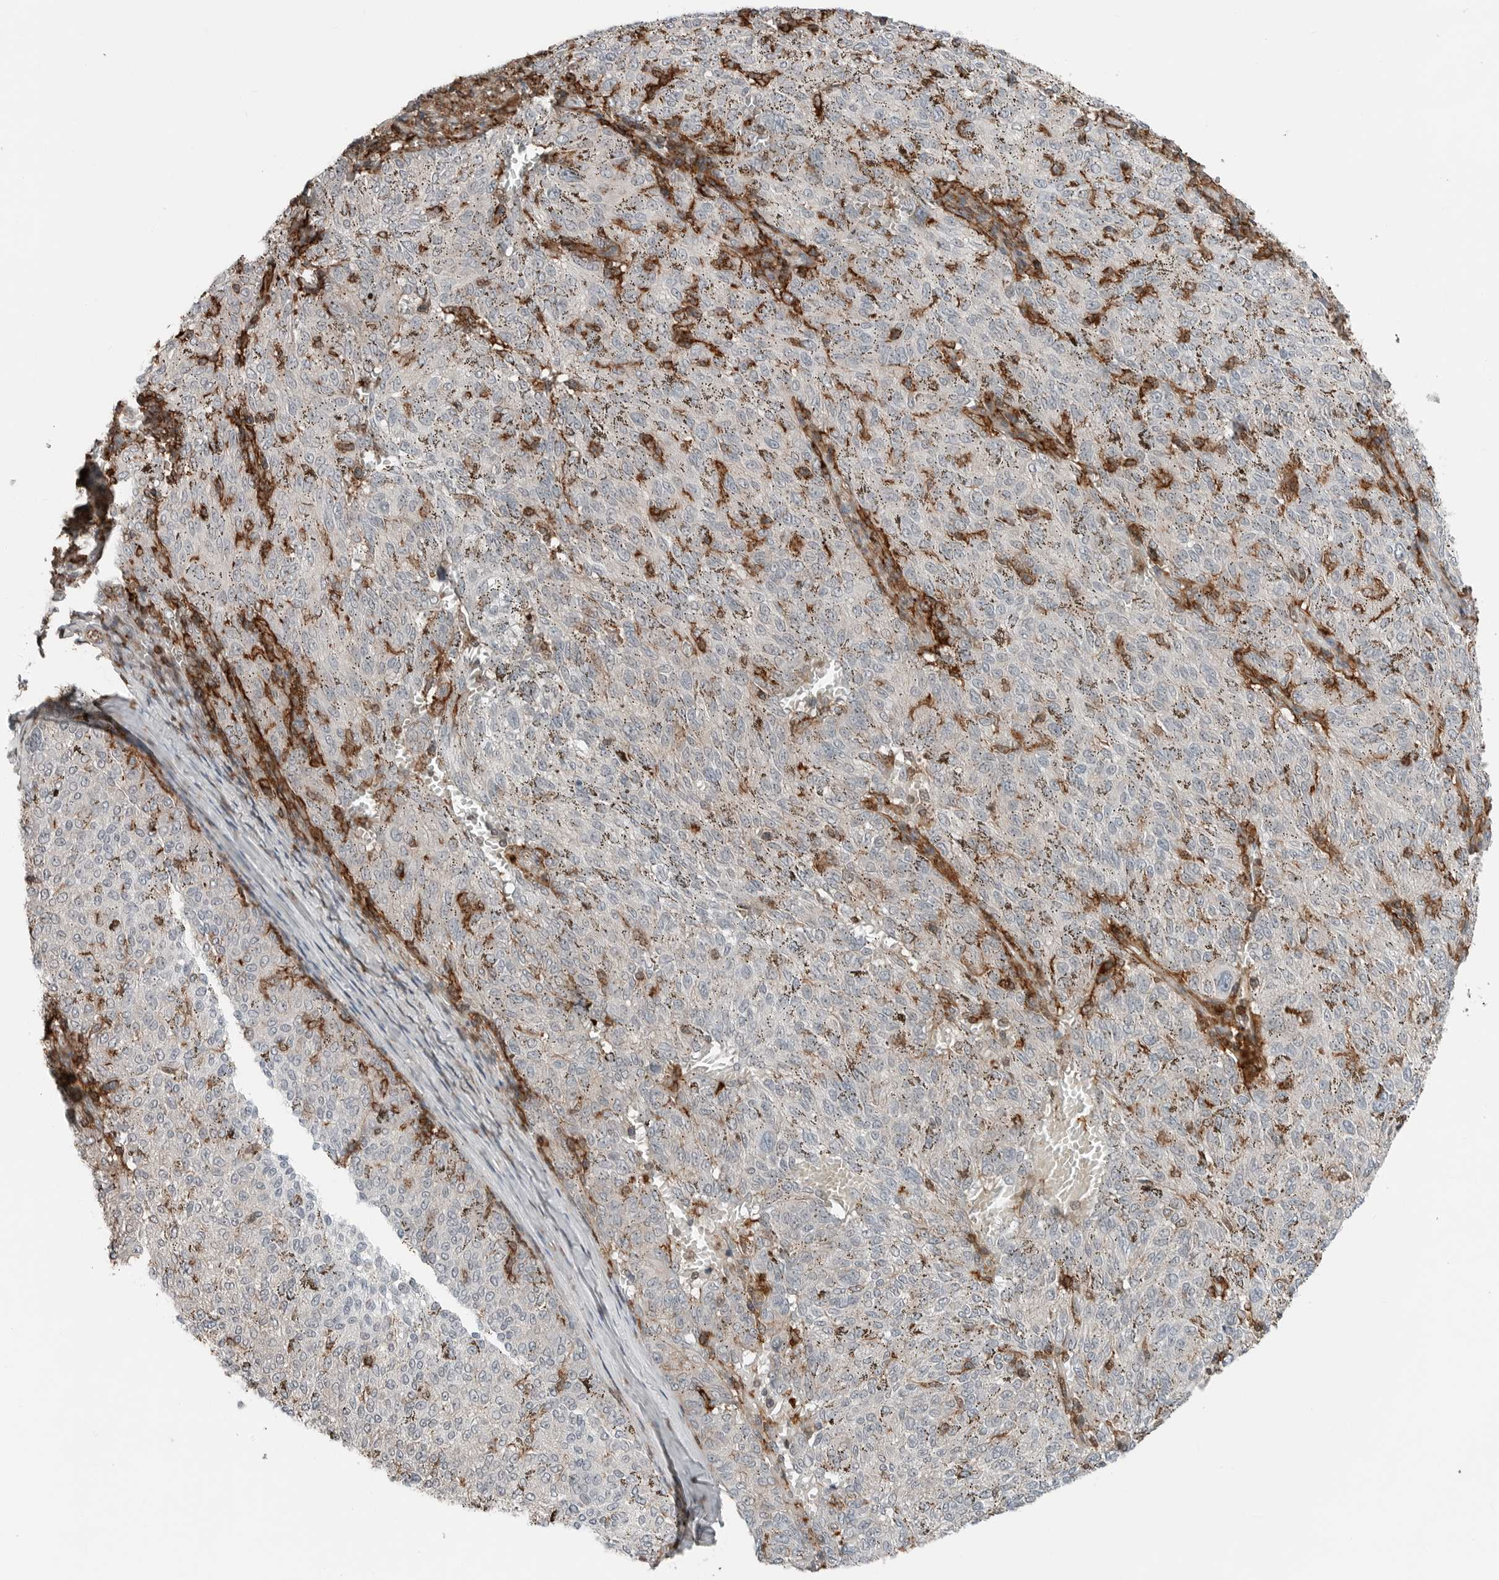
{"staining": {"intensity": "negative", "quantity": "none", "location": "none"}, "tissue": "melanoma", "cell_type": "Tumor cells", "image_type": "cancer", "snomed": [{"axis": "morphology", "description": "Malignant melanoma, NOS"}, {"axis": "topography", "description": "Skin"}], "caption": "DAB (3,3'-diaminobenzidine) immunohistochemical staining of human malignant melanoma exhibits no significant expression in tumor cells.", "gene": "LEFTY2", "patient": {"sex": "female", "age": 72}}